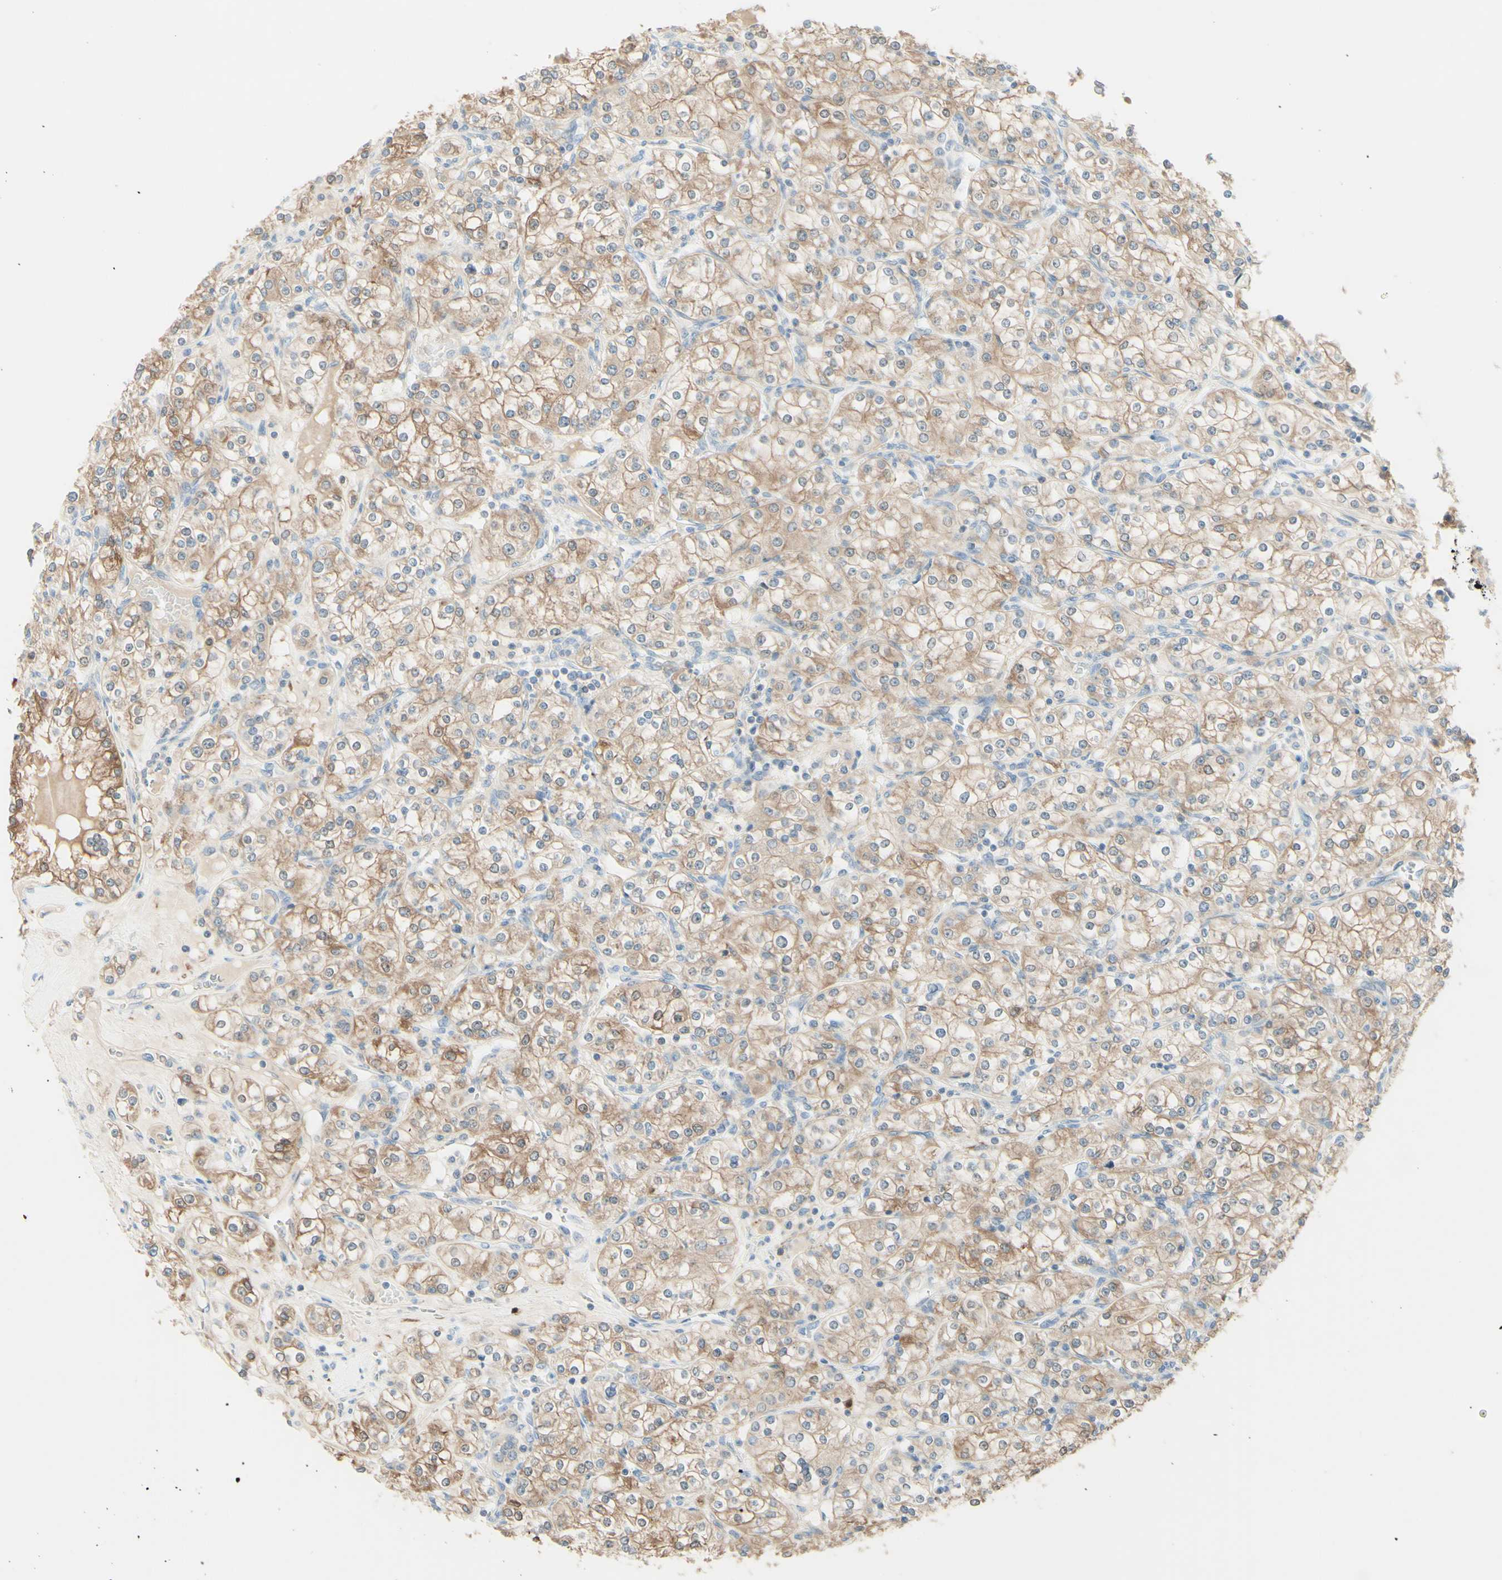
{"staining": {"intensity": "moderate", "quantity": ">75%", "location": "cytoplasmic/membranous"}, "tissue": "renal cancer", "cell_type": "Tumor cells", "image_type": "cancer", "snomed": [{"axis": "morphology", "description": "Adenocarcinoma, NOS"}, {"axis": "topography", "description": "Kidney"}], "caption": "Moderate cytoplasmic/membranous expression is present in approximately >75% of tumor cells in adenocarcinoma (renal). (Stains: DAB in brown, nuclei in blue, Microscopy: brightfield microscopy at high magnification).", "gene": "MTM1", "patient": {"sex": "male", "age": 77}}